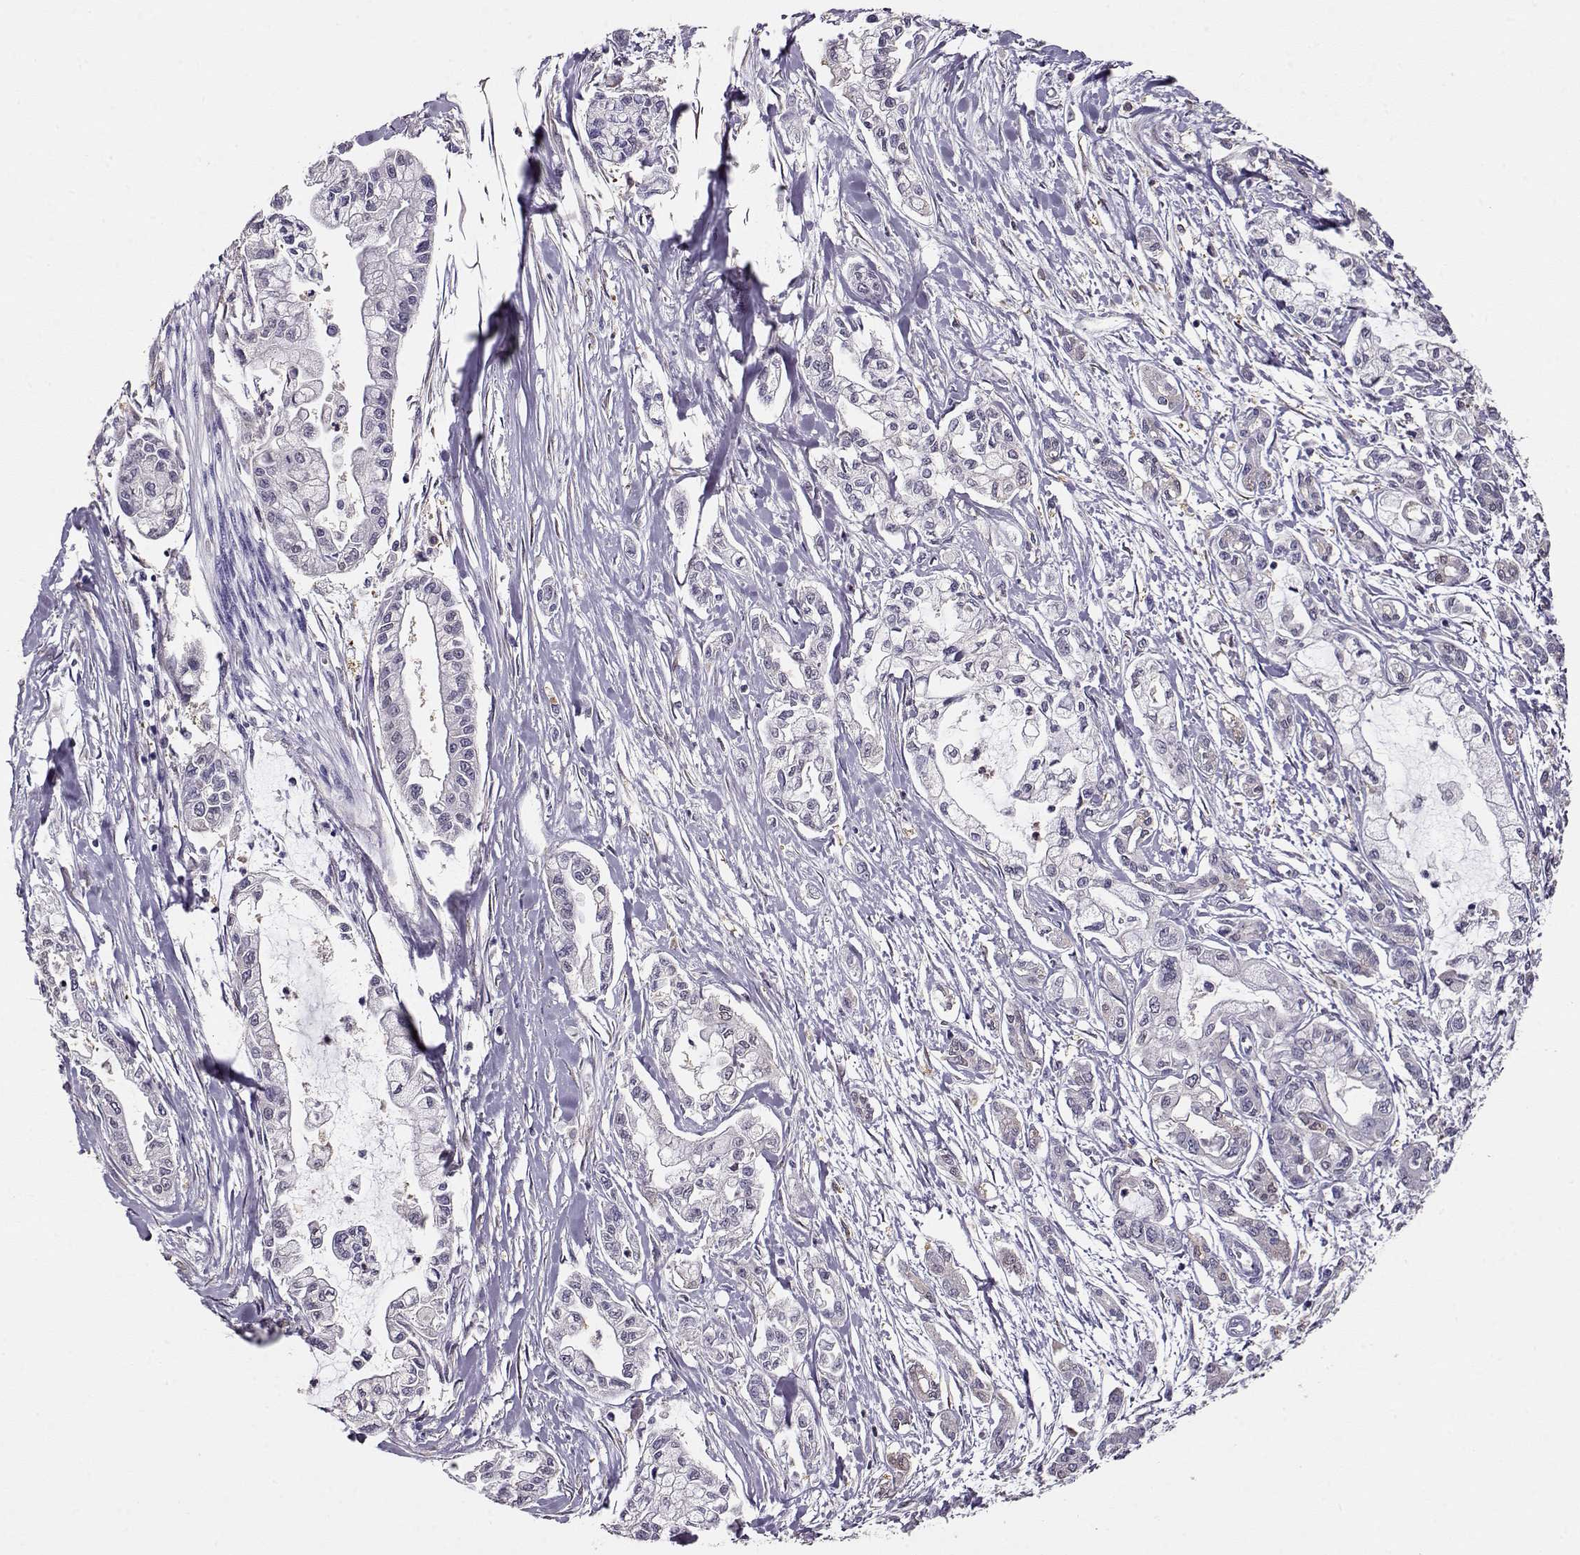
{"staining": {"intensity": "negative", "quantity": "none", "location": "none"}, "tissue": "pancreatic cancer", "cell_type": "Tumor cells", "image_type": "cancer", "snomed": [{"axis": "morphology", "description": "Adenocarcinoma, NOS"}, {"axis": "topography", "description": "Pancreas"}], "caption": "This is an immunohistochemistry (IHC) micrograph of human pancreatic adenocarcinoma. There is no staining in tumor cells.", "gene": "CCR8", "patient": {"sex": "male", "age": 54}}